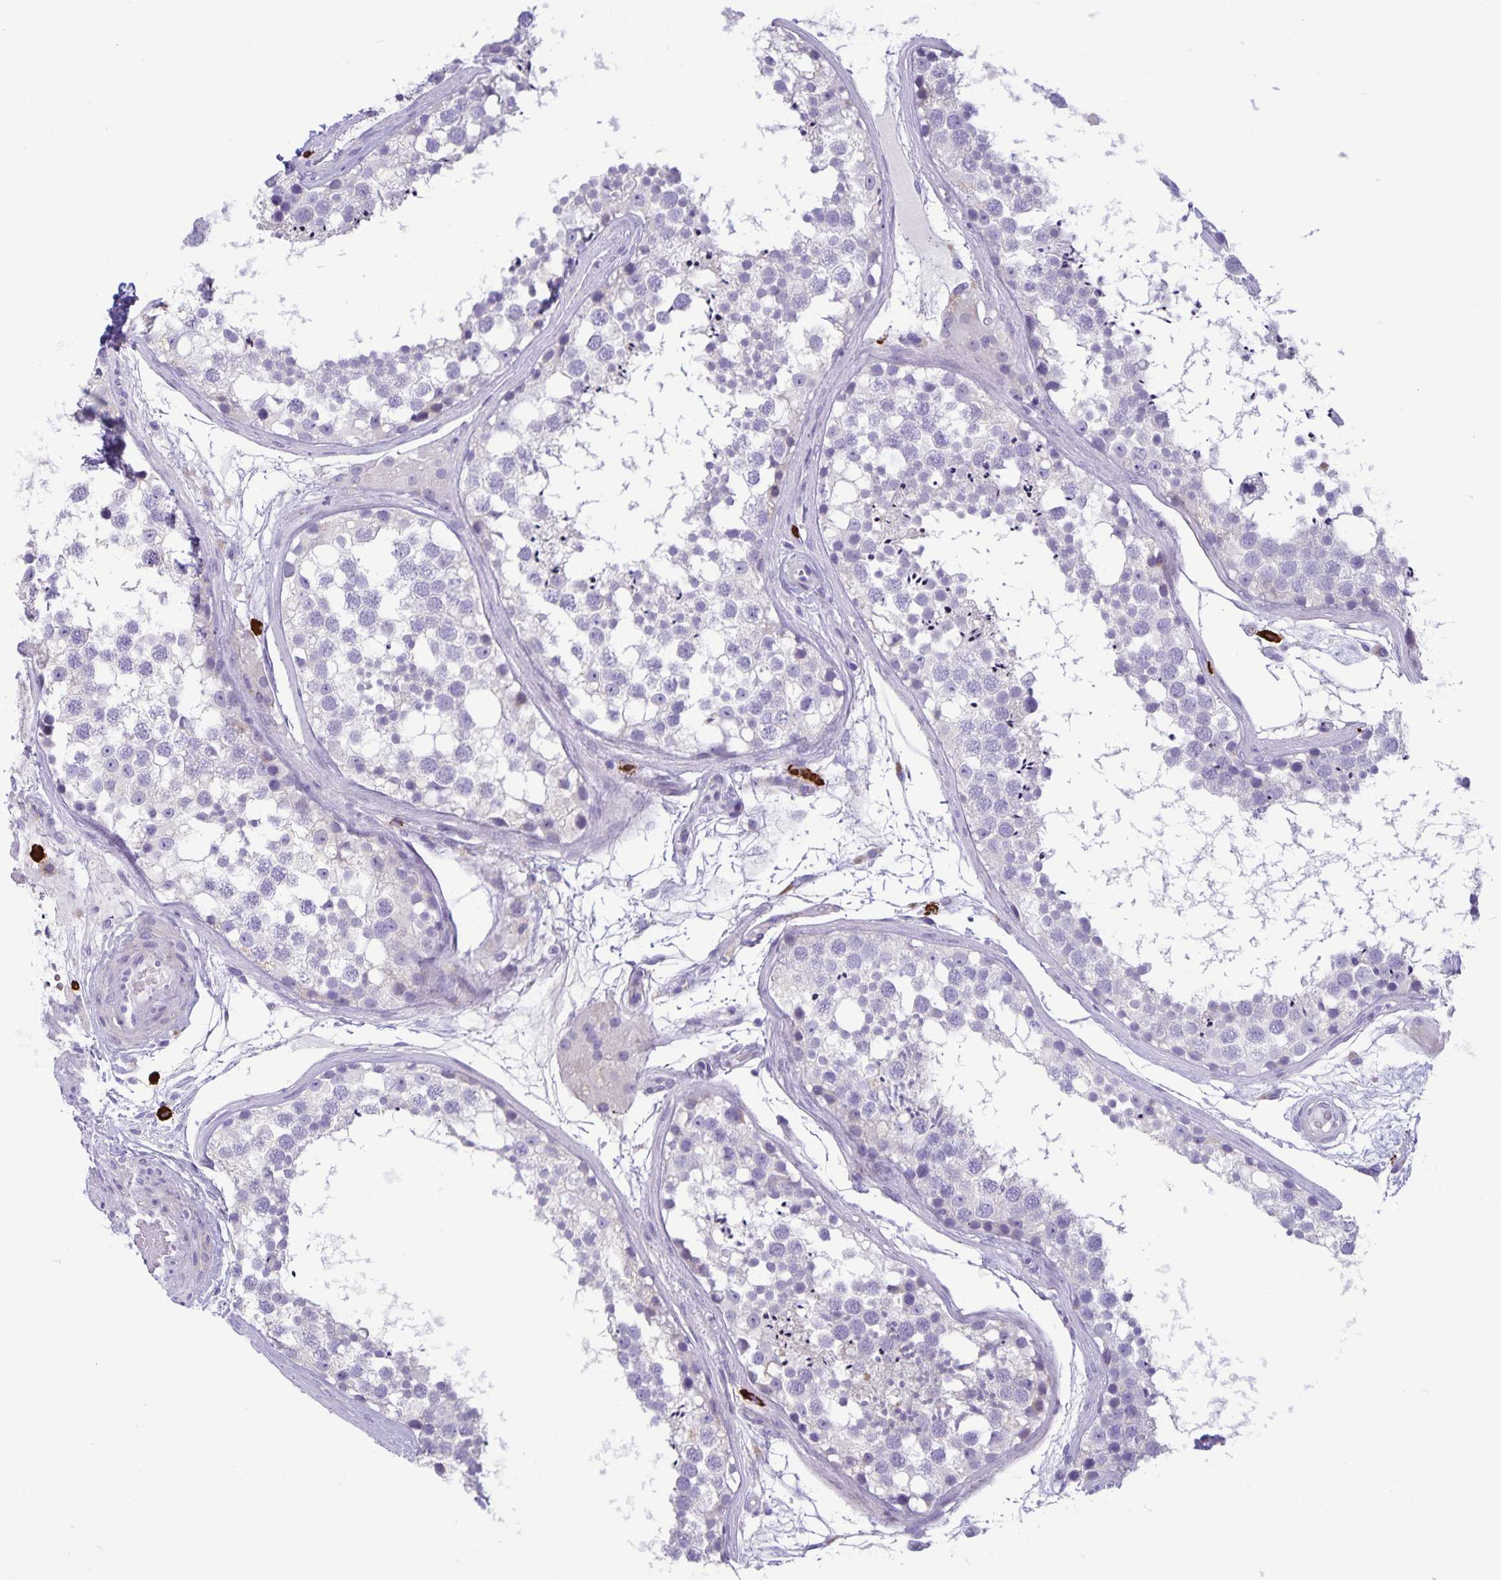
{"staining": {"intensity": "negative", "quantity": "none", "location": "none"}, "tissue": "testis", "cell_type": "Cells in seminiferous ducts", "image_type": "normal", "snomed": [{"axis": "morphology", "description": "Normal tissue, NOS"}, {"axis": "morphology", "description": "Seminoma, NOS"}, {"axis": "topography", "description": "Testis"}], "caption": "A high-resolution histopathology image shows immunohistochemistry staining of unremarkable testis, which demonstrates no significant positivity in cells in seminiferous ducts.", "gene": "IBTK", "patient": {"sex": "male", "age": 65}}